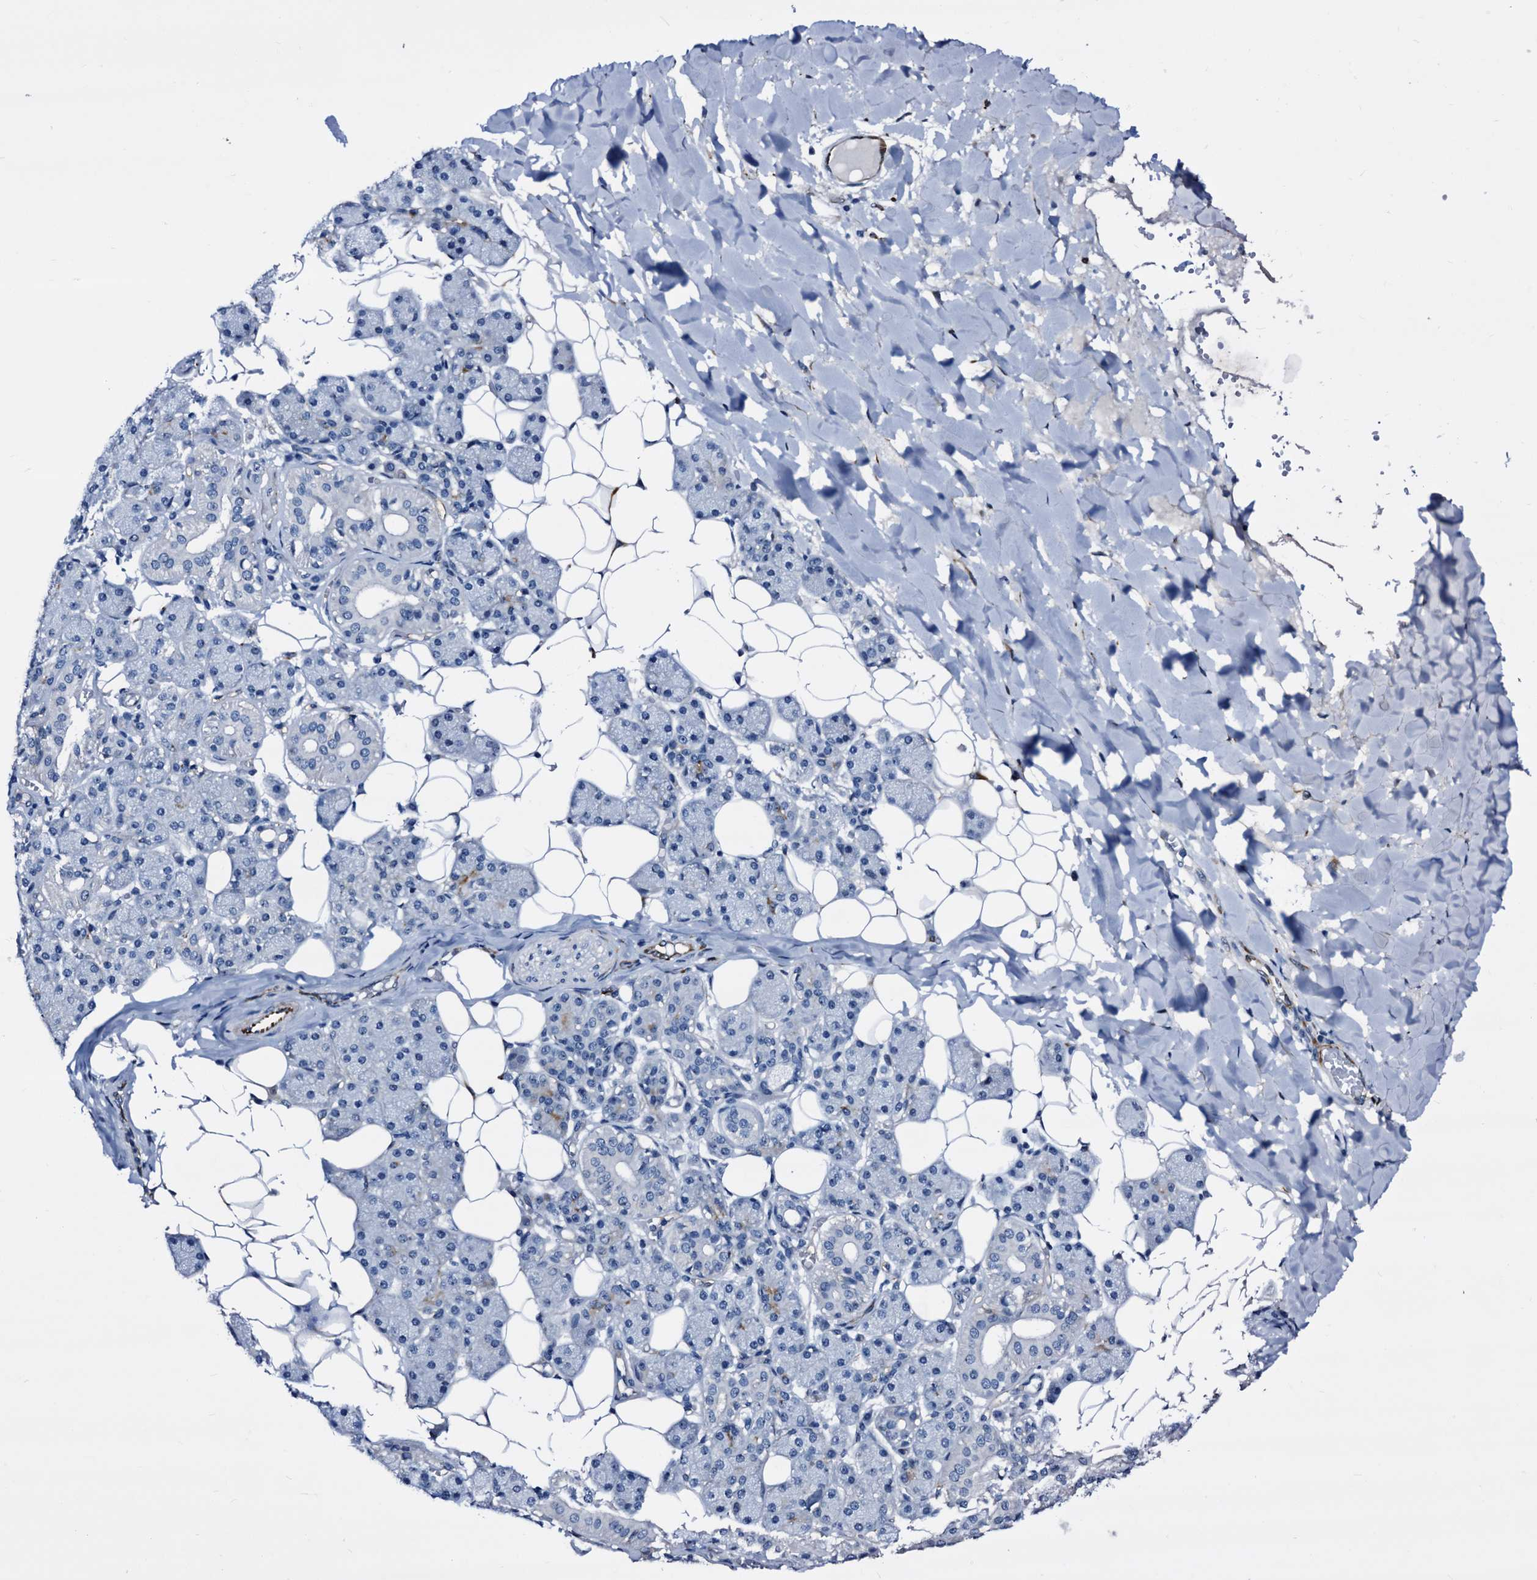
{"staining": {"intensity": "weak", "quantity": "25%-75%", "location": "nuclear"}, "tissue": "salivary gland", "cell_type": "Glandular cells", "image_type": "normal", "snomed": [{"axis": "morphology", "description": "Normal tissue, NOS"}, {"axis": "topography", "description": "Salivary gland"}], "caption": "Immunohistochemistry of benign salivary gland exhibits low levels of weak nuclear positivity in approximately 25%-75% of glandular cells.", "gene": "EMG1", "patient": {"sex": "female", "age": 33}}